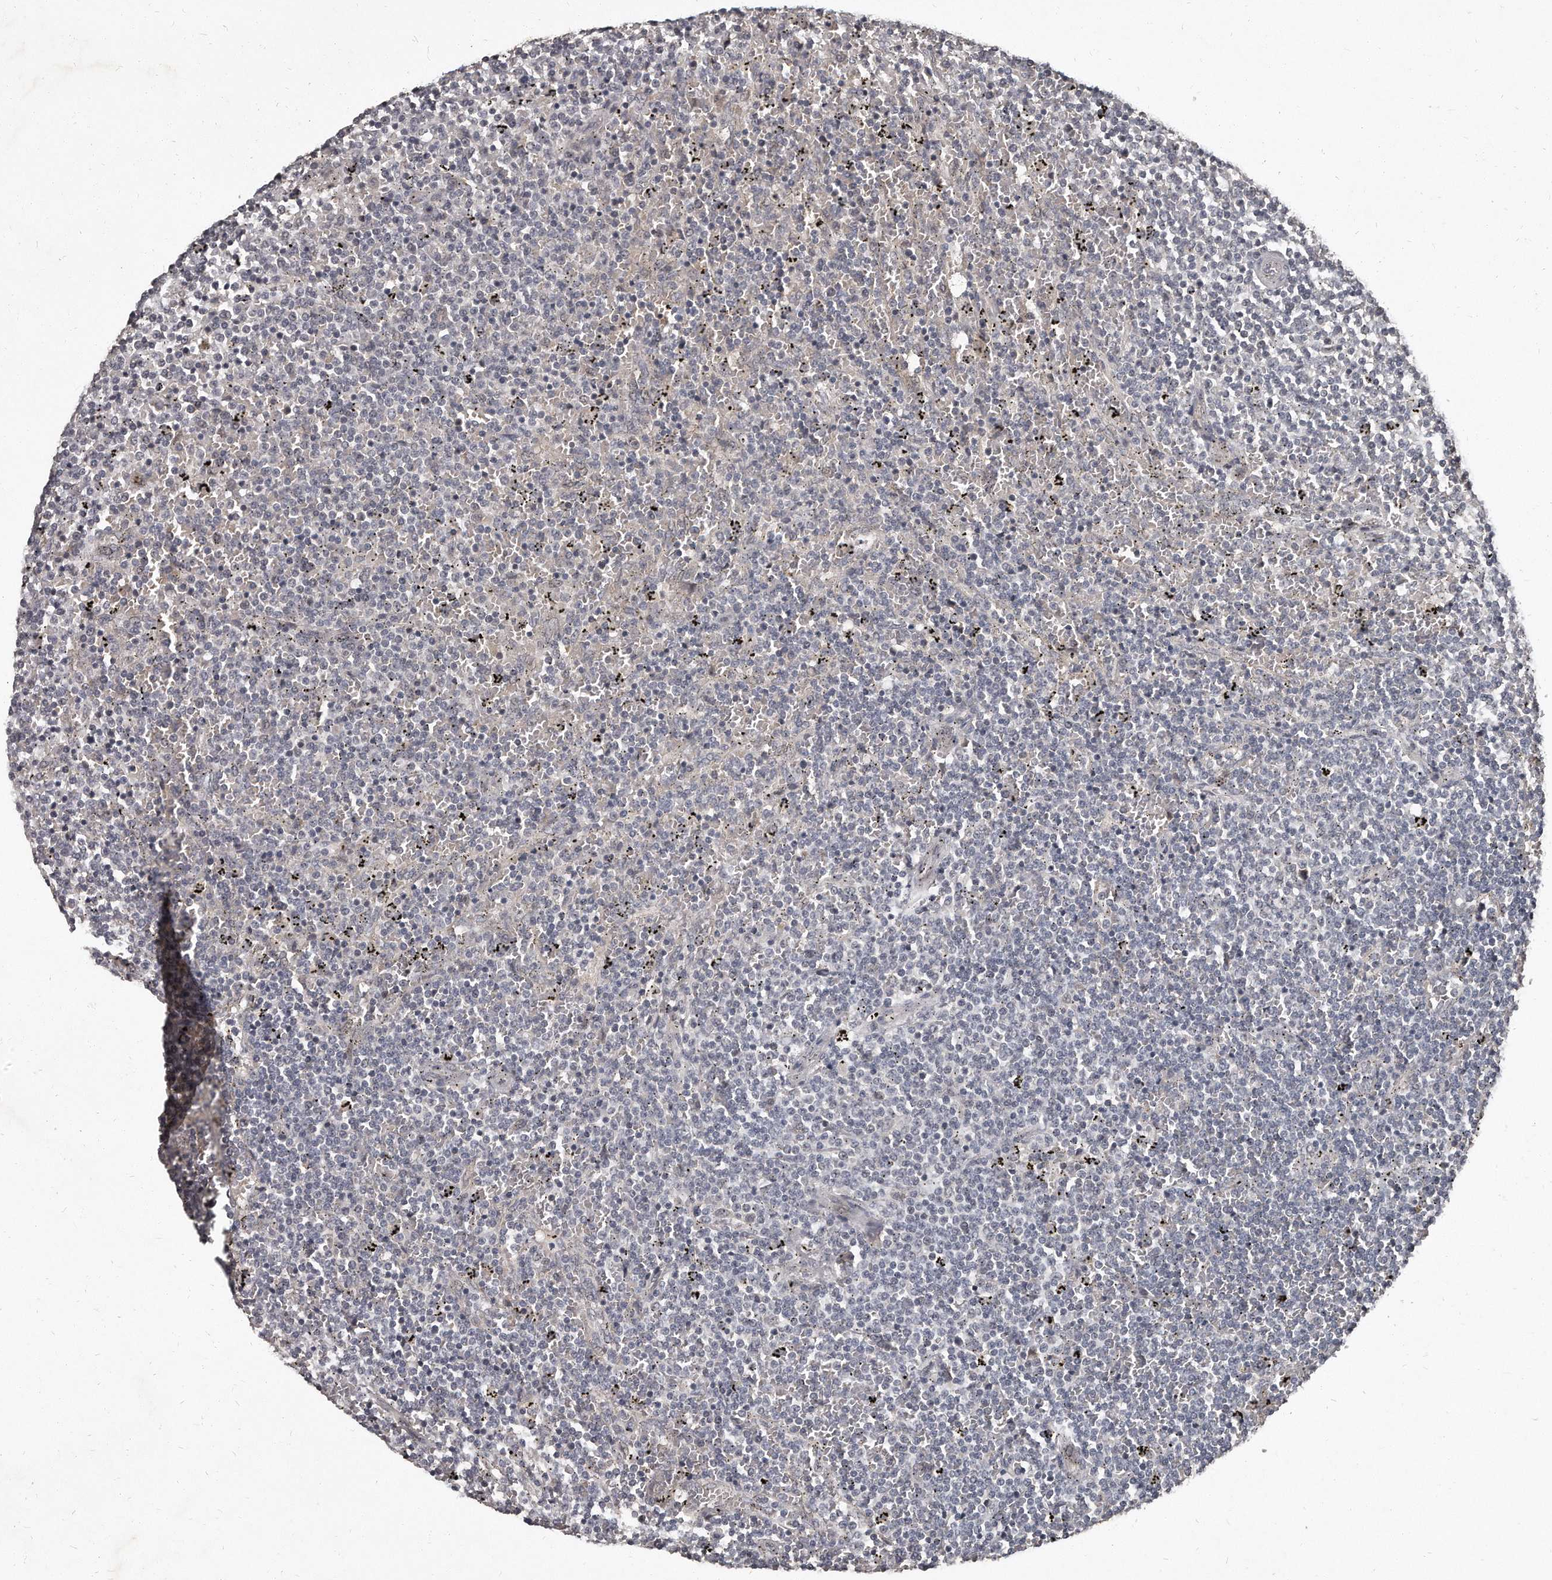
{"staining": {"intensity": "negative", "quantity": "none", "location": "none"}, "tissue": "lymphoma", "cell_type": "Tumor cells", "image_type": "cancer", "snomed": [{"axis": "morphology", "description": "Malignant lymphoma, non-Hodgkin's type, Low grade"}, {"axis": "topography", "description": "Spleen"}], "caption": "Immunohistochemistry (IHC) histopathology image of human low-grade malignant lymphoma, non-Hodgkin's type stained for a protein (brown), which shows no positivity in tumor cells.", "gene": "GRB10", "patient": {"sex": "female", "age": 50}}